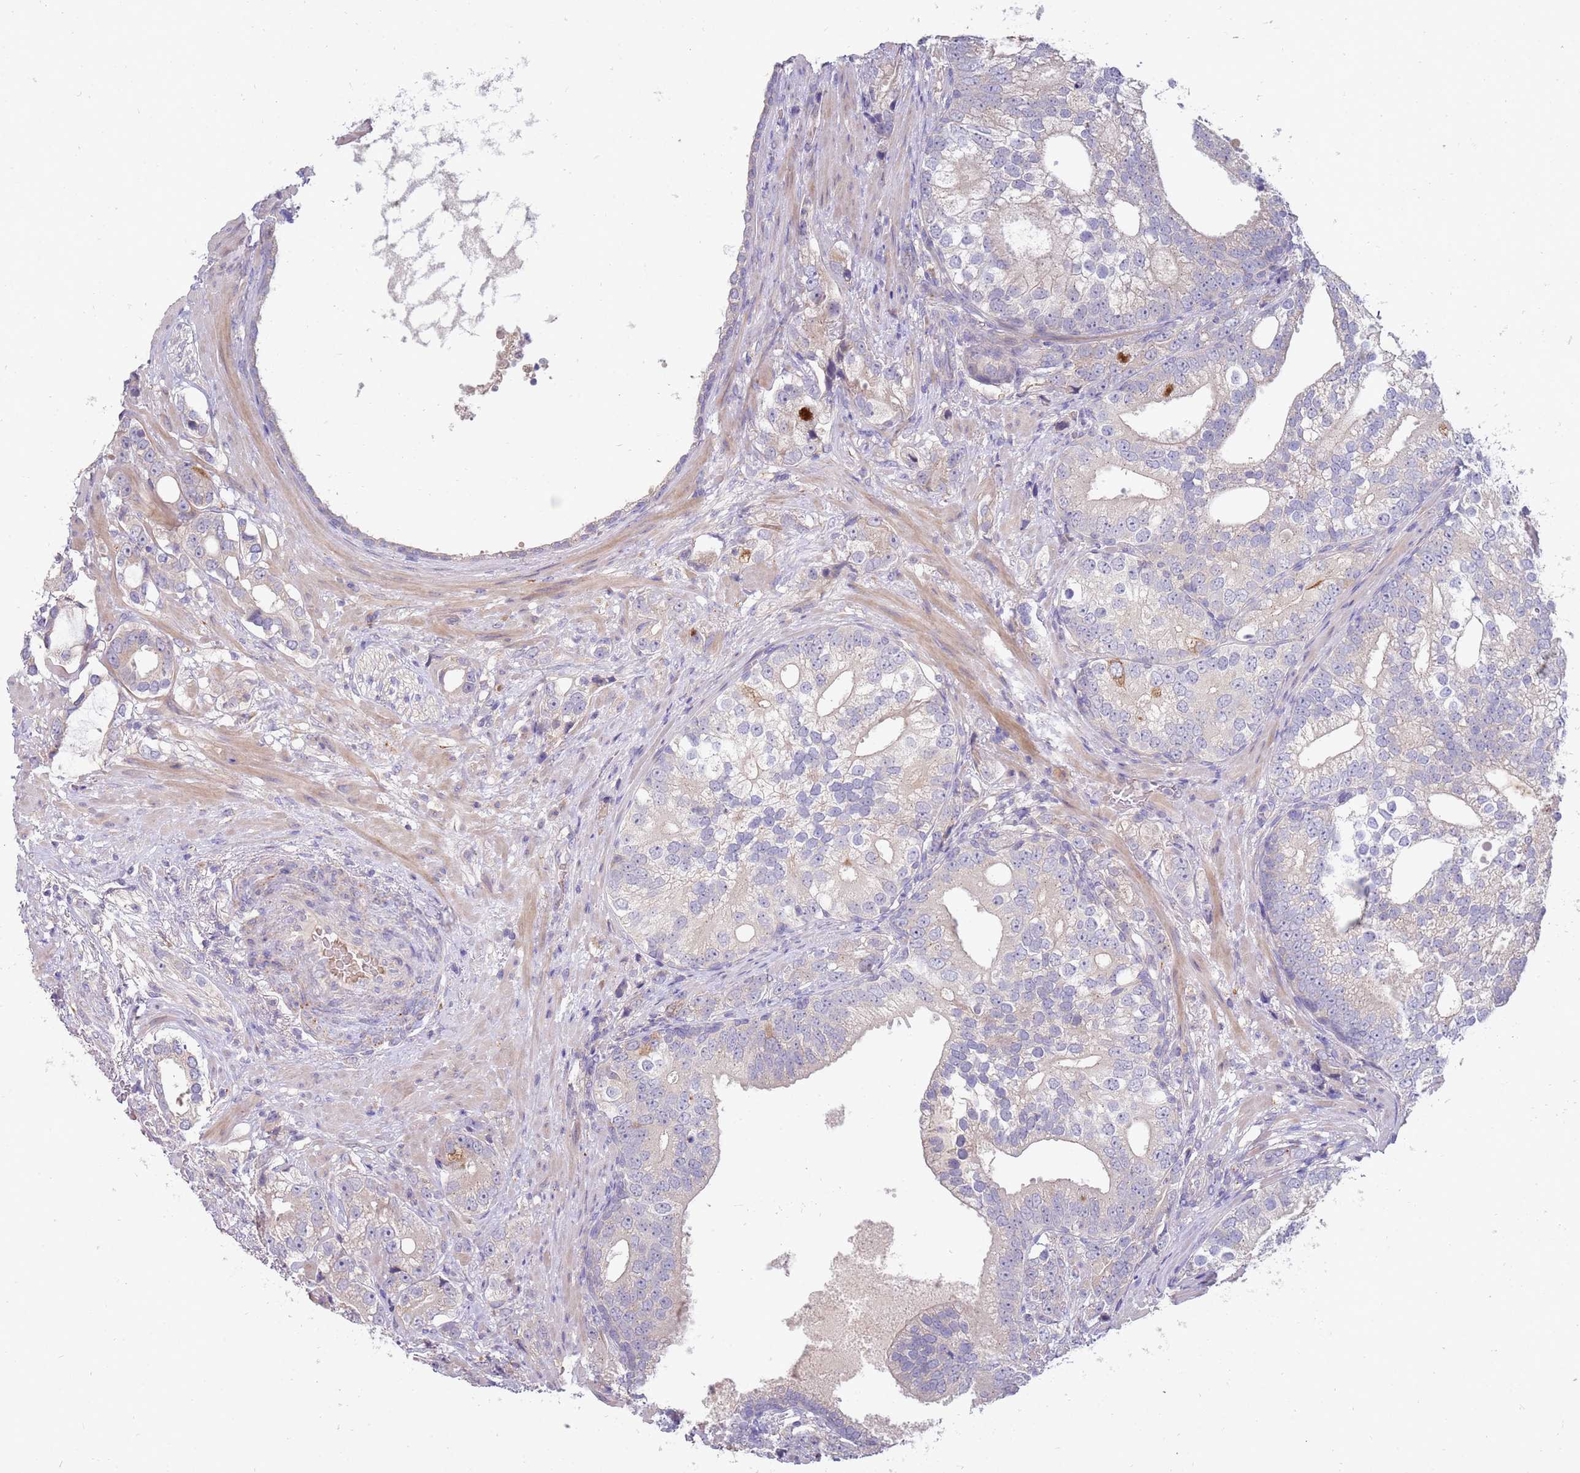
{"staining": {"intensity": "weak", "quantity": "<25%", "location": "cytoplasmic/membranous"}, "tissue": "prostate cancer", "cell_type": "Tumor cells", "image_type": "cancer", "snomed": [{"axis": "morphology", "description": "Adenocarcinoma, High grade"}, {"axis": "topography", "description": "Prostate"}], "caption": "Human prostate cancer (adenocarcinoma (high-grade)) stained for a protein using immunohistochemistry (IHC) displays no staining in tumor cells.", "gene": "NMUR2", "patient": {"sex": "male", "age": 75}}